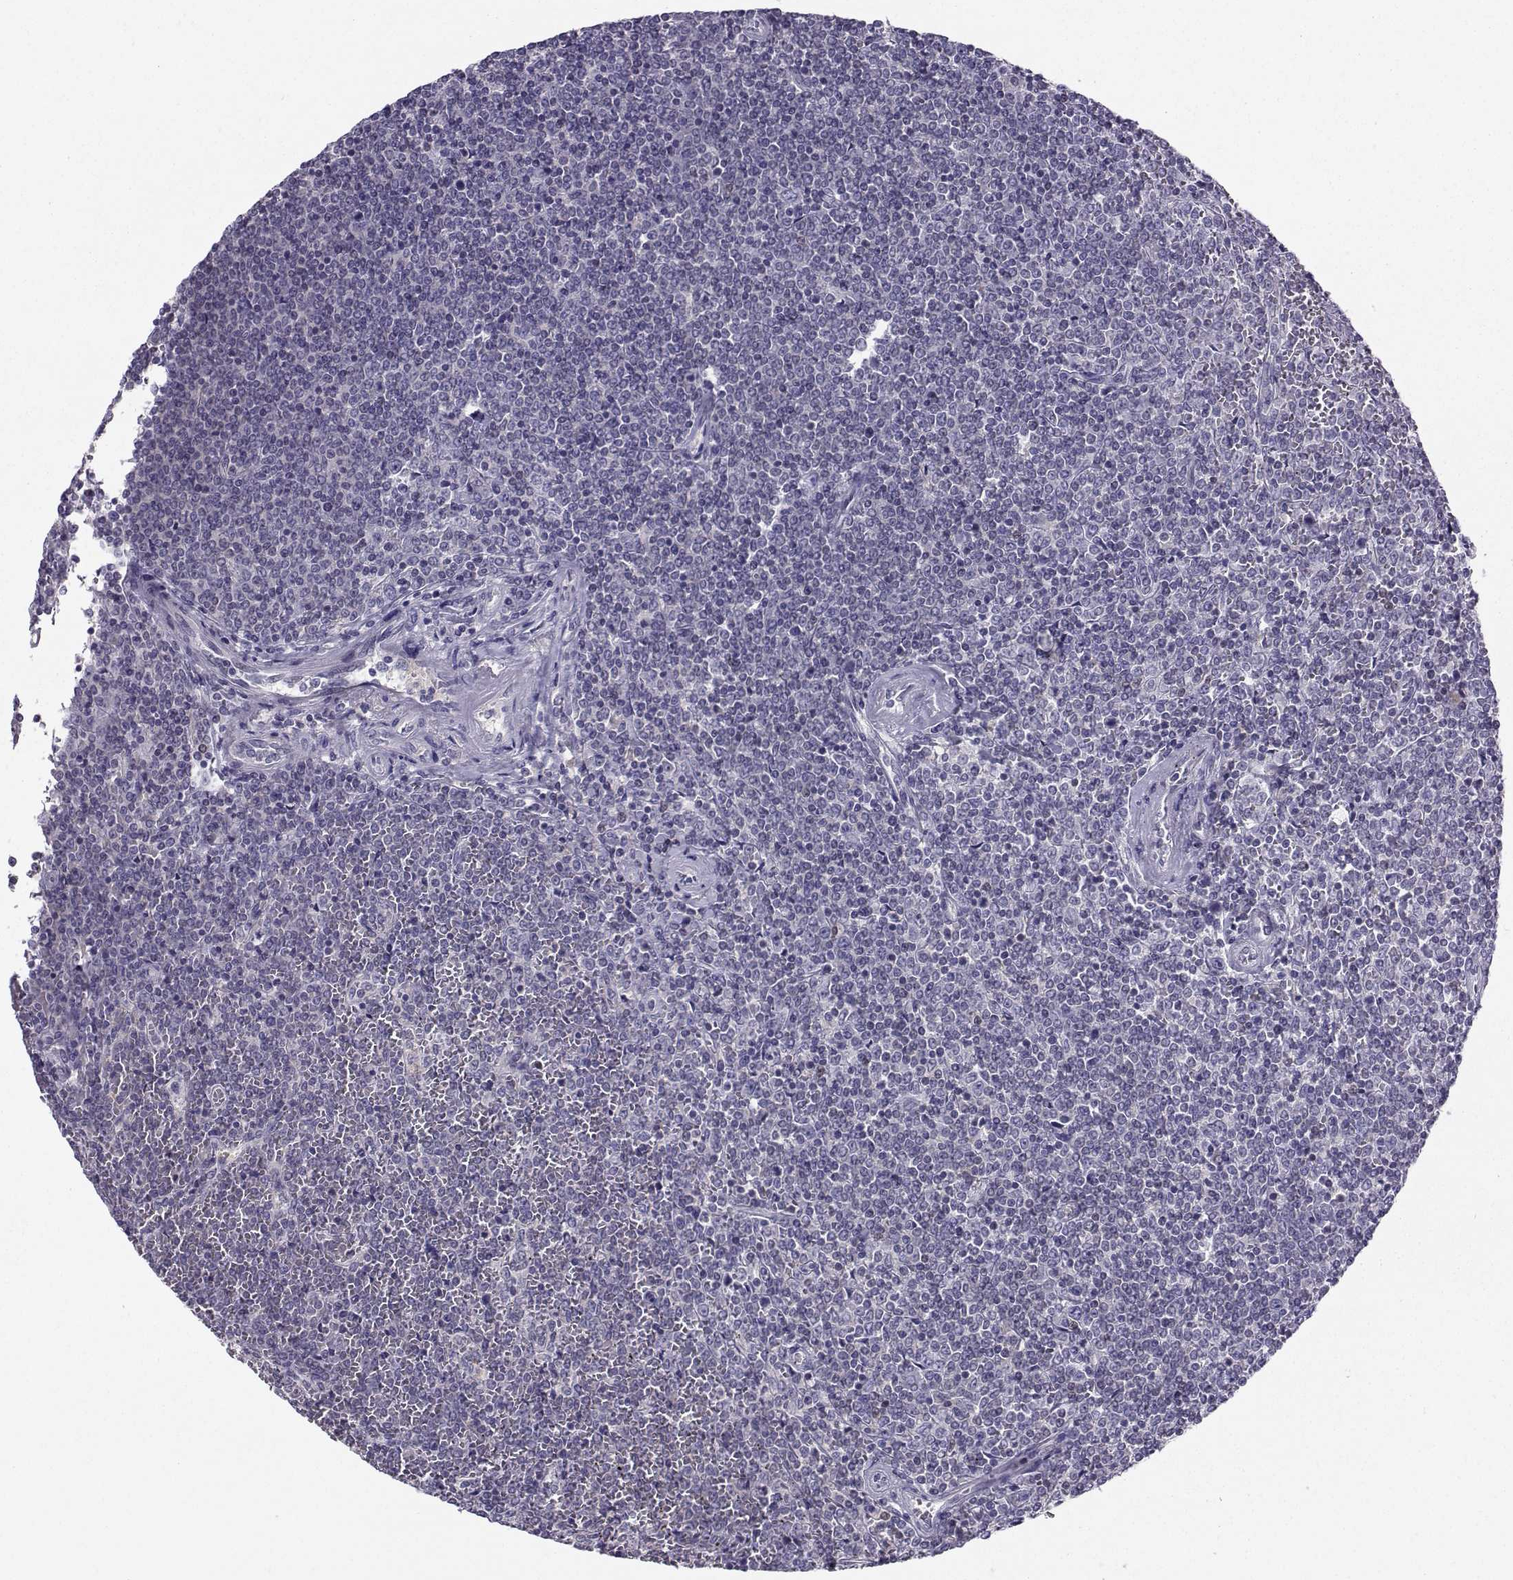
{"staining": {"intensity": "negative", "quantity": "none", "location": "none"}, "tissue": "lymphoma", "cell_type": "Tumor cells", "image_type": "cancer", "snomed": [{"axis": "morphology", "description": "Malignant lymphoma, non-Hodgkin's type, Low grade"}, {"axis": "topography", "description": "Spleen"}], "caption": "High power microscopy micrograph of an immunohistochemistry (IHC) photomicrograph of lymphoma, revealing no significant positivity in tumor cells.", "gene": "PGK1", "patient": {"sex": "female", "age": 19}}